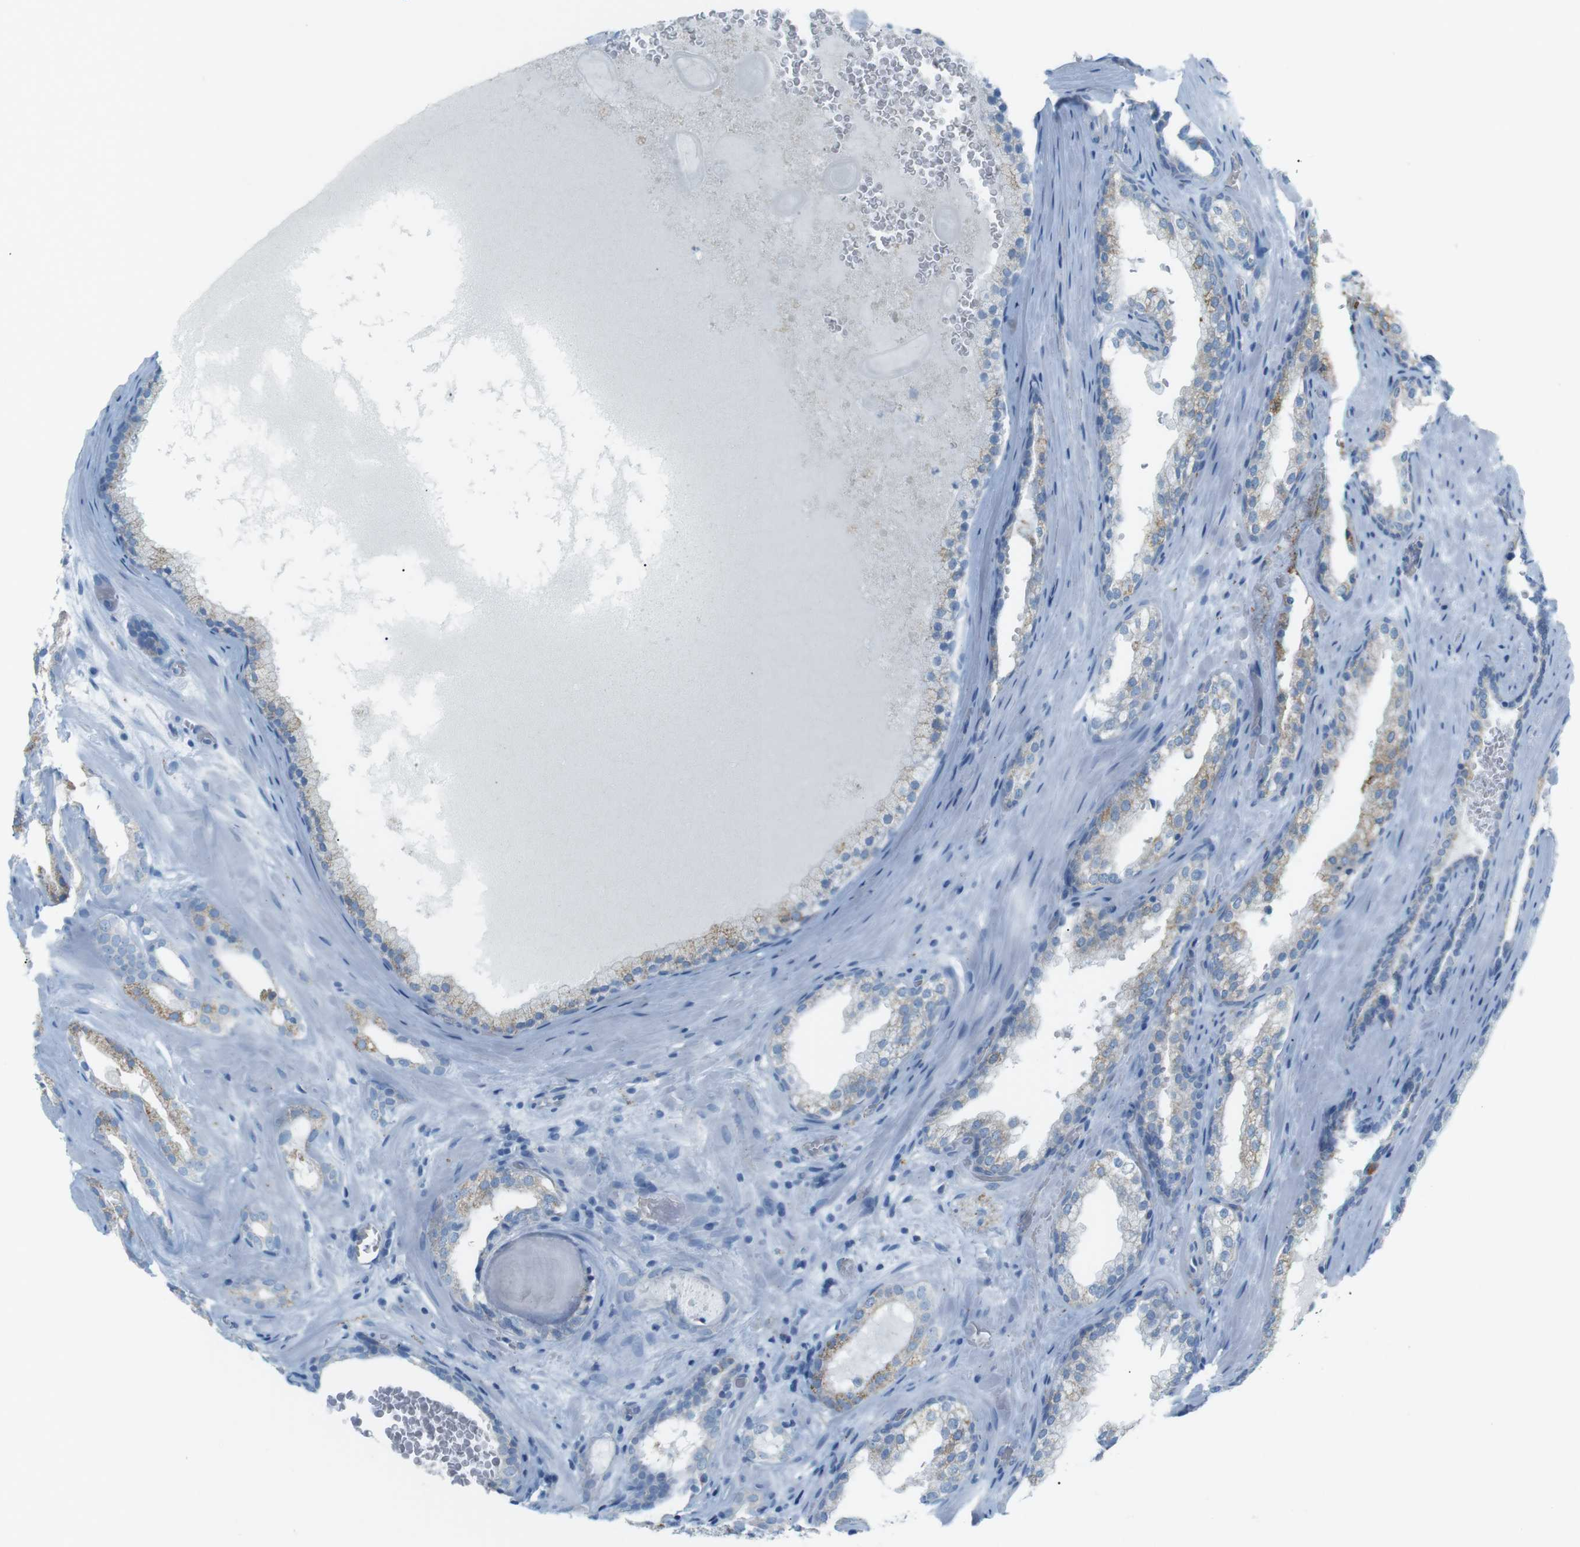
{"staining": {"intensity": "weak", "quantity": "25%-75%", "location": "cytoplasmic/membranous"}, "tissue": "prostate cancer", "cell_type": "Tumor cells", "image_type": "cancer", "snomed": [{"axis": "morphology", "description": "Adenocarcinoma, High grade"}, {"axis": "topography", "description": "Prostate"}], "caption": "Adenocarcinoma (high-grade) (prostate) stained with a protein marker shows weak staining in tumor cells.", "gene": "VAMP1", "patient": {"sex": "male", "age": 60}}